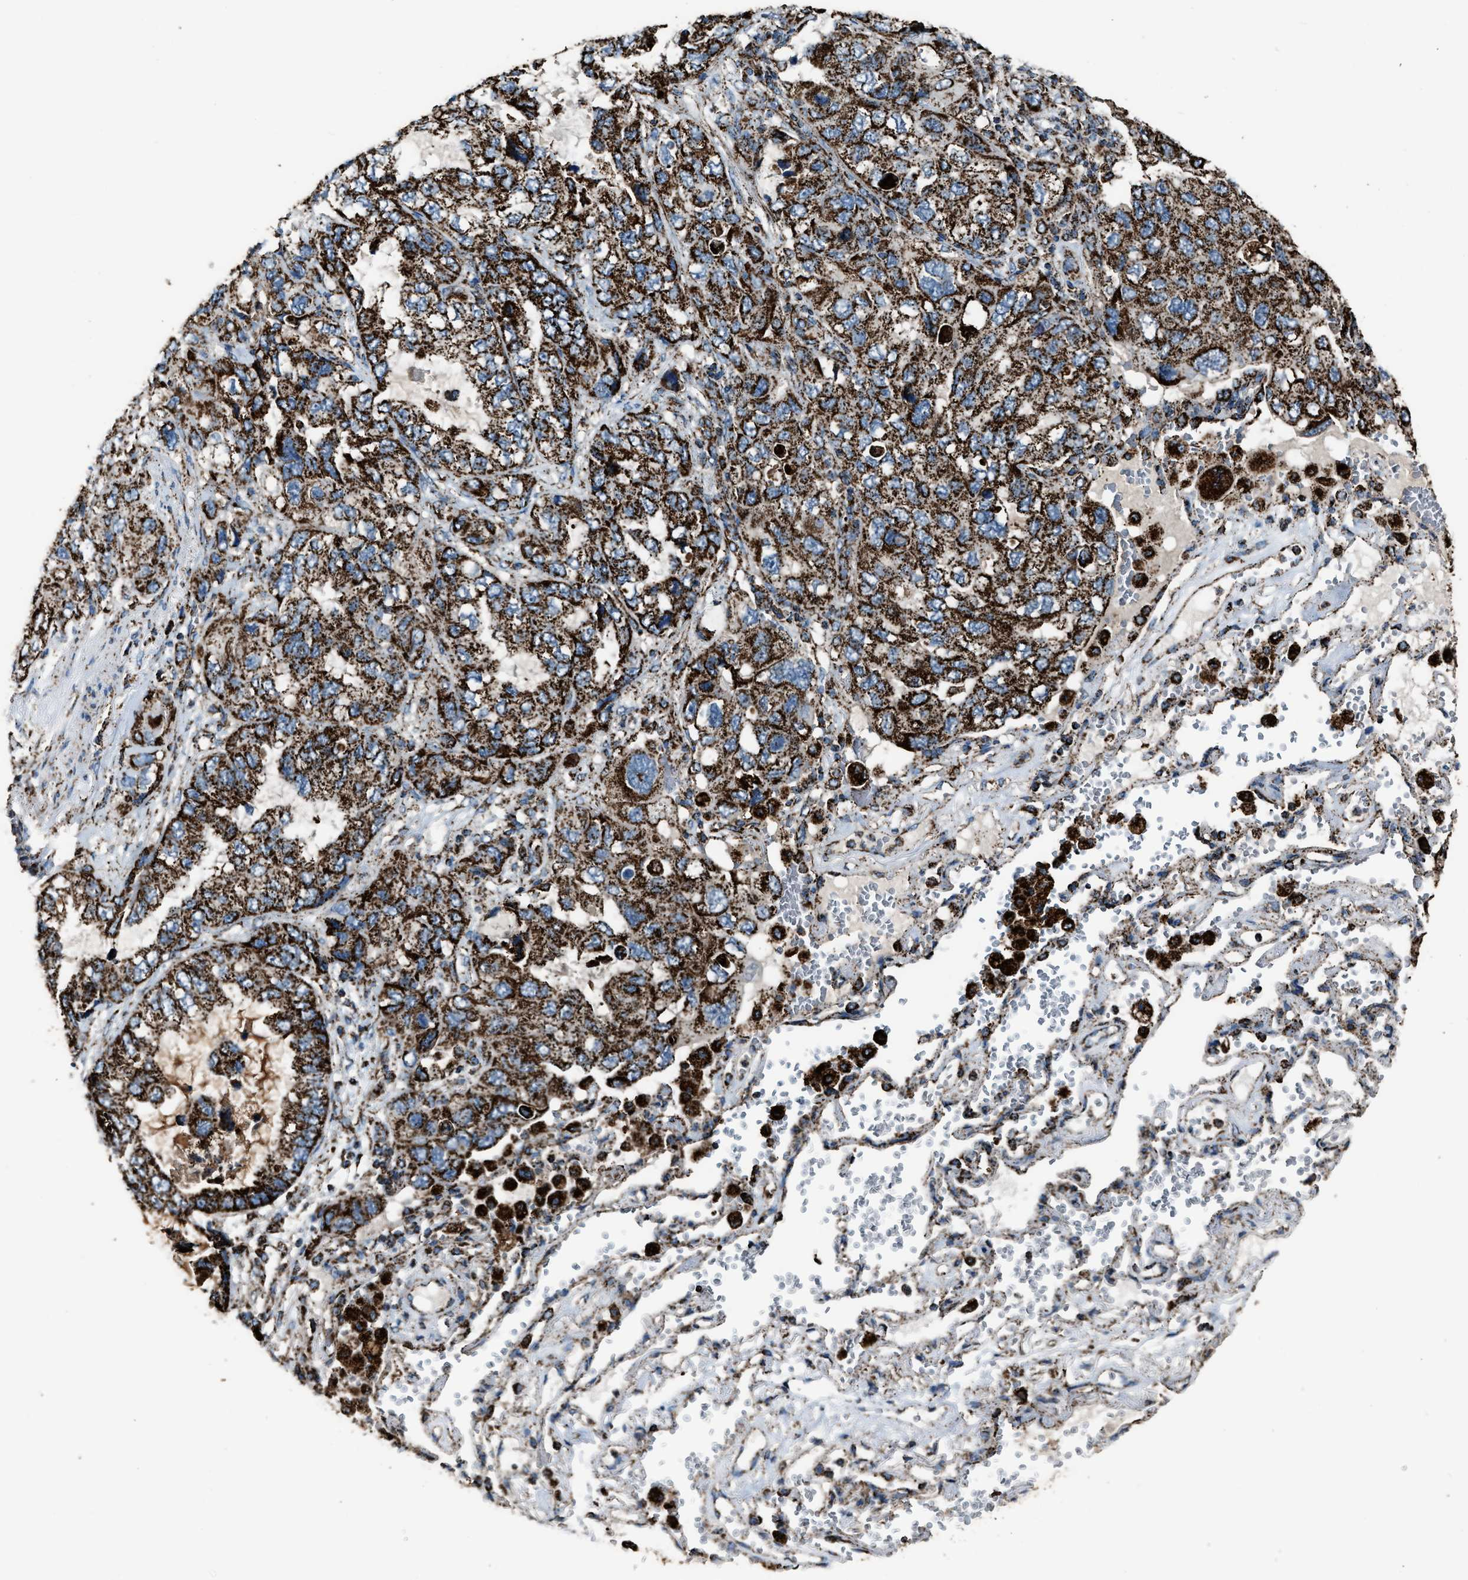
{"staining": {"intensity": "strong", "quantity": ">75%", "location": "cytoplasmic/membranous"}, "tissue": "lung cancer", "cell_type": "Tumor cells", "image_type": "cancer", "snomed": [{"axis": "morphology", "description": "Squamous cell carcinoma, NOS"}, {"axis": "topography", "description": "Lung"}], "caption": "Protein staining displays strong cytoplasmic/membranous positivity in approximately >75% of tumor cells in lung cancer (squamous cell carcinoma).", "gene": "MDH2", "patient": {"sex": "female", "age": 73}}